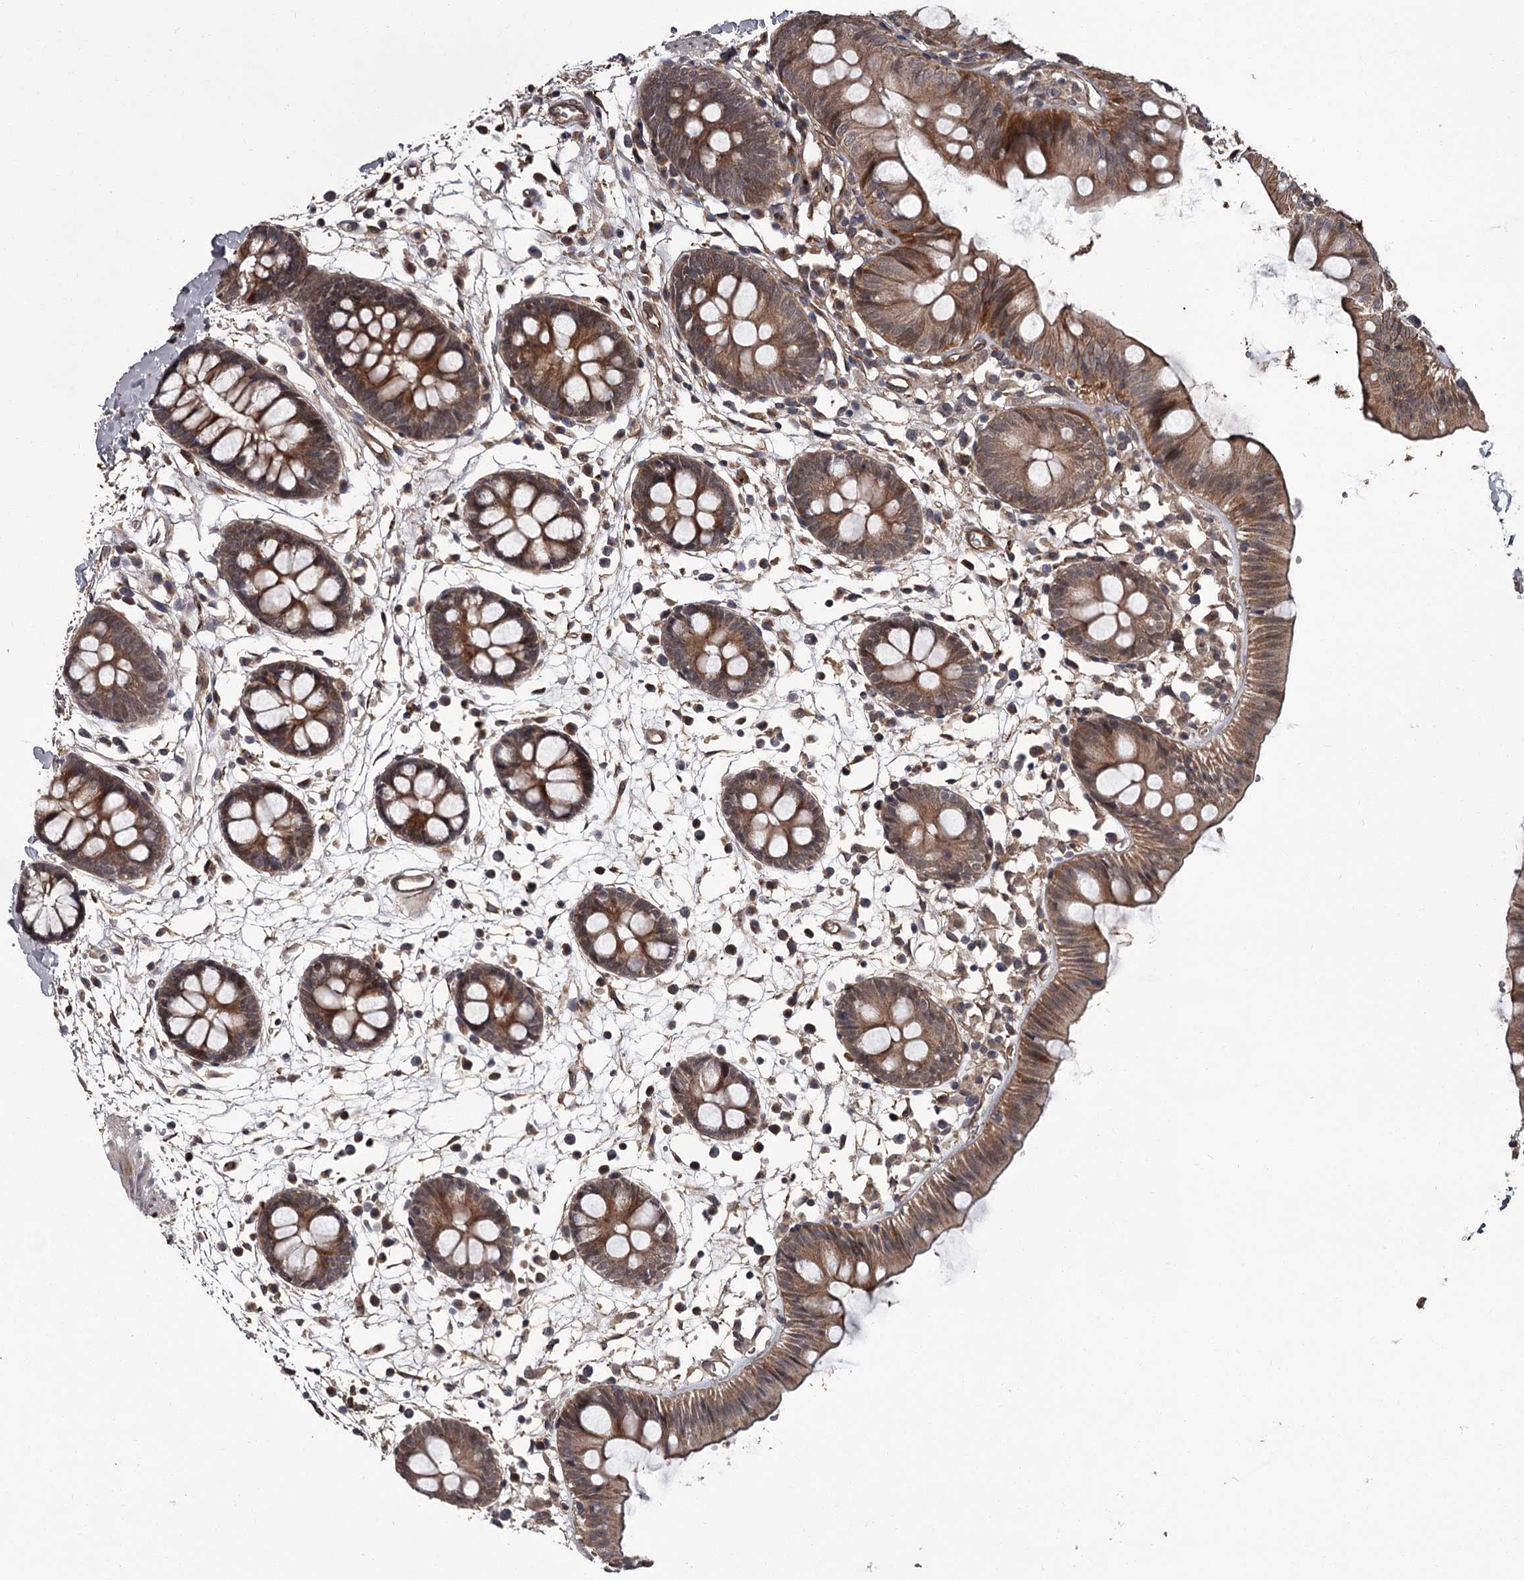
{"staining": {"intensity": "moderate", "quantity": ">75%", "location": "cytoplasmic/membranous"}, "tissue": "colon", "cell_type": "Endothelial cells", "image_type": "normal", "snomed": [{"axis": "morphology", "description": "Normal tissue, NOS"}, {"axis": "topography", "description": "Colon"}], "caption": "The immunohistochemical stain highlights moderate cytoplasmic/membranous staining in endothelial cells of benign colon. Nuclei are stained in blue.", "gene": "CDC42EP2", "patient": {"sex": "male", "age": 56}}